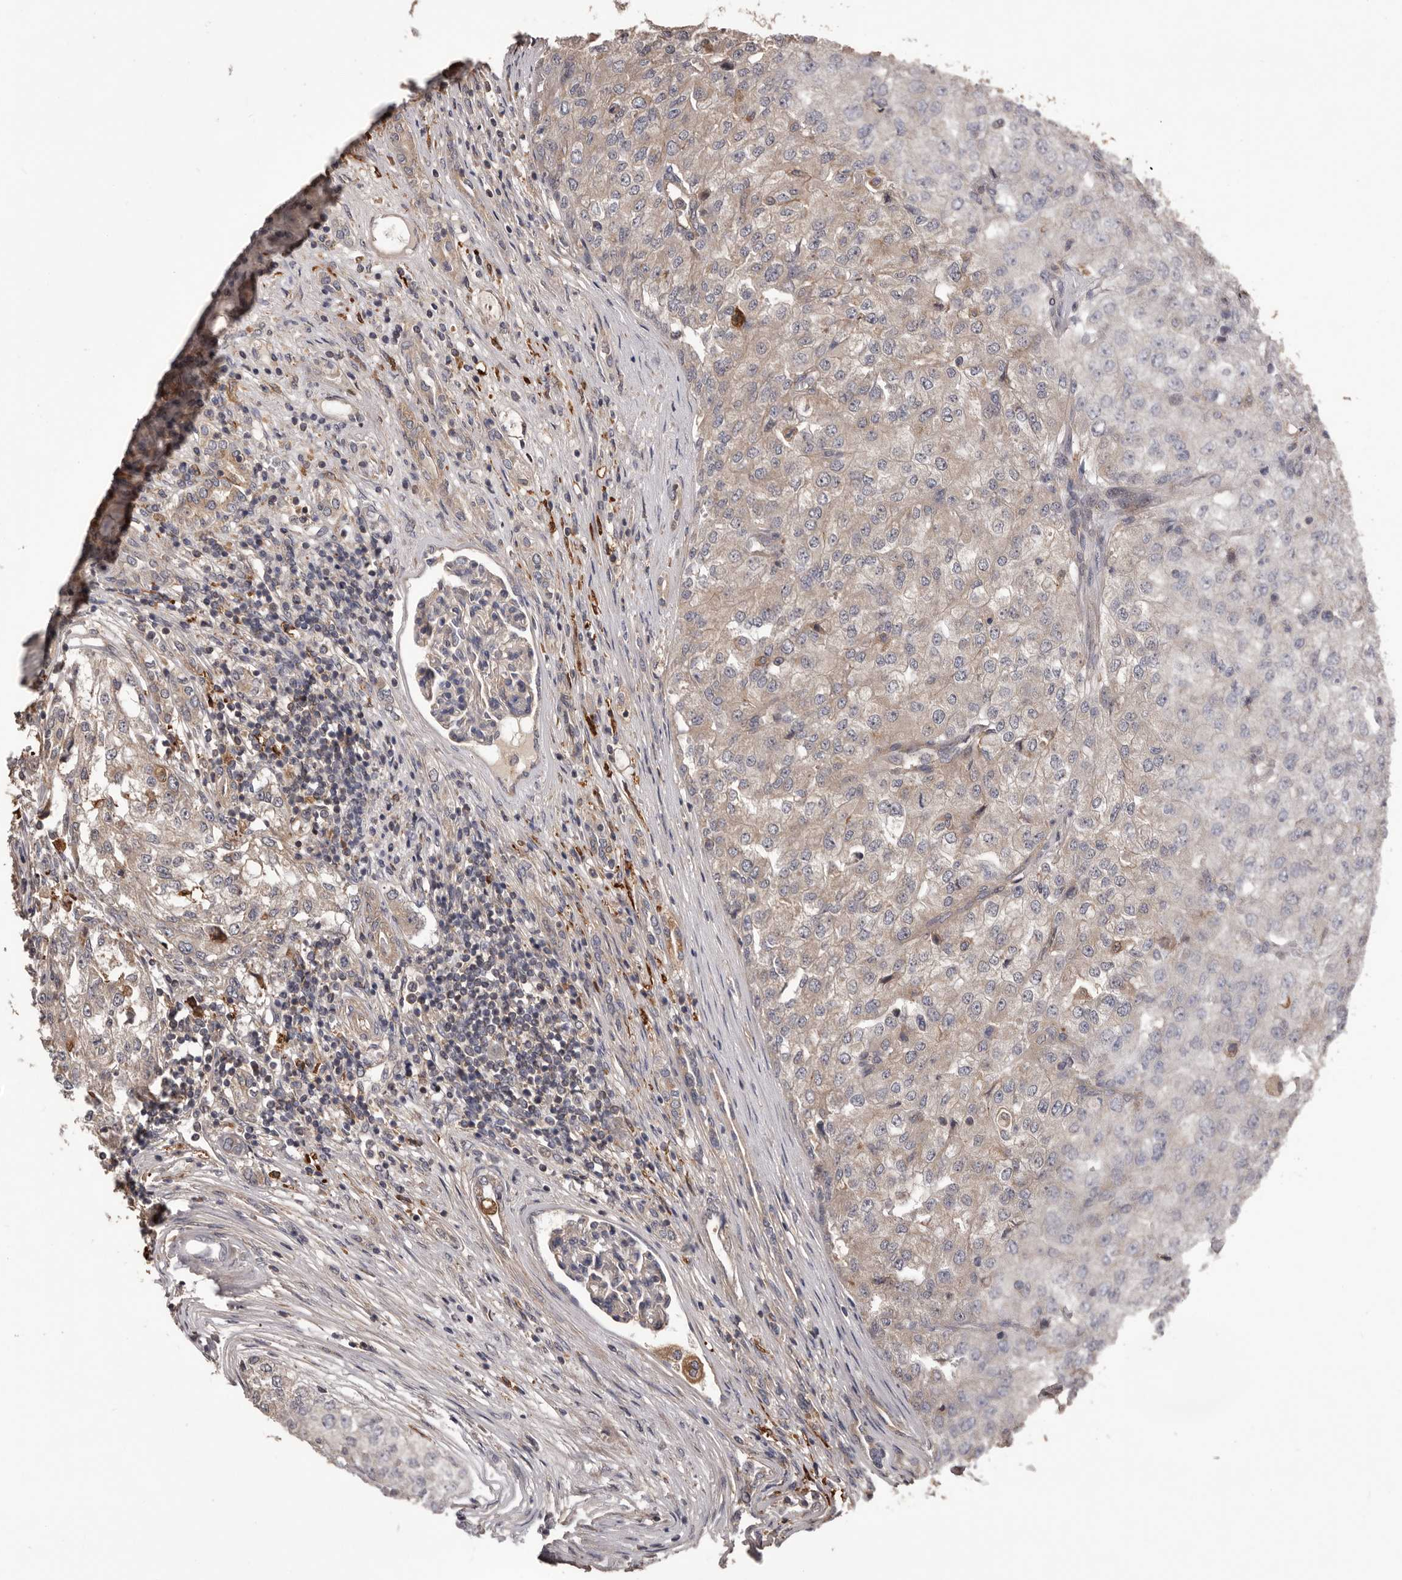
{"staining": {"intensity": "weak", "quantity": "<25%", "location": "cytoplasmic/membranous"}, "tissue": "renal cancer", "cell_type": "Tumor cells", "image_type": "cancer", "snomed": [{"axis": "morphology", "description": "Adenocarcinoma, NOS"}, {"axis": "topography", "description": "Kidney"}], "caption": "This is an IHC image of human renal adenocarcinoma. There is no expression in tumor cells.", "gene": "ADAMTS2", "patient": {"sex": "female", "age": 54}}